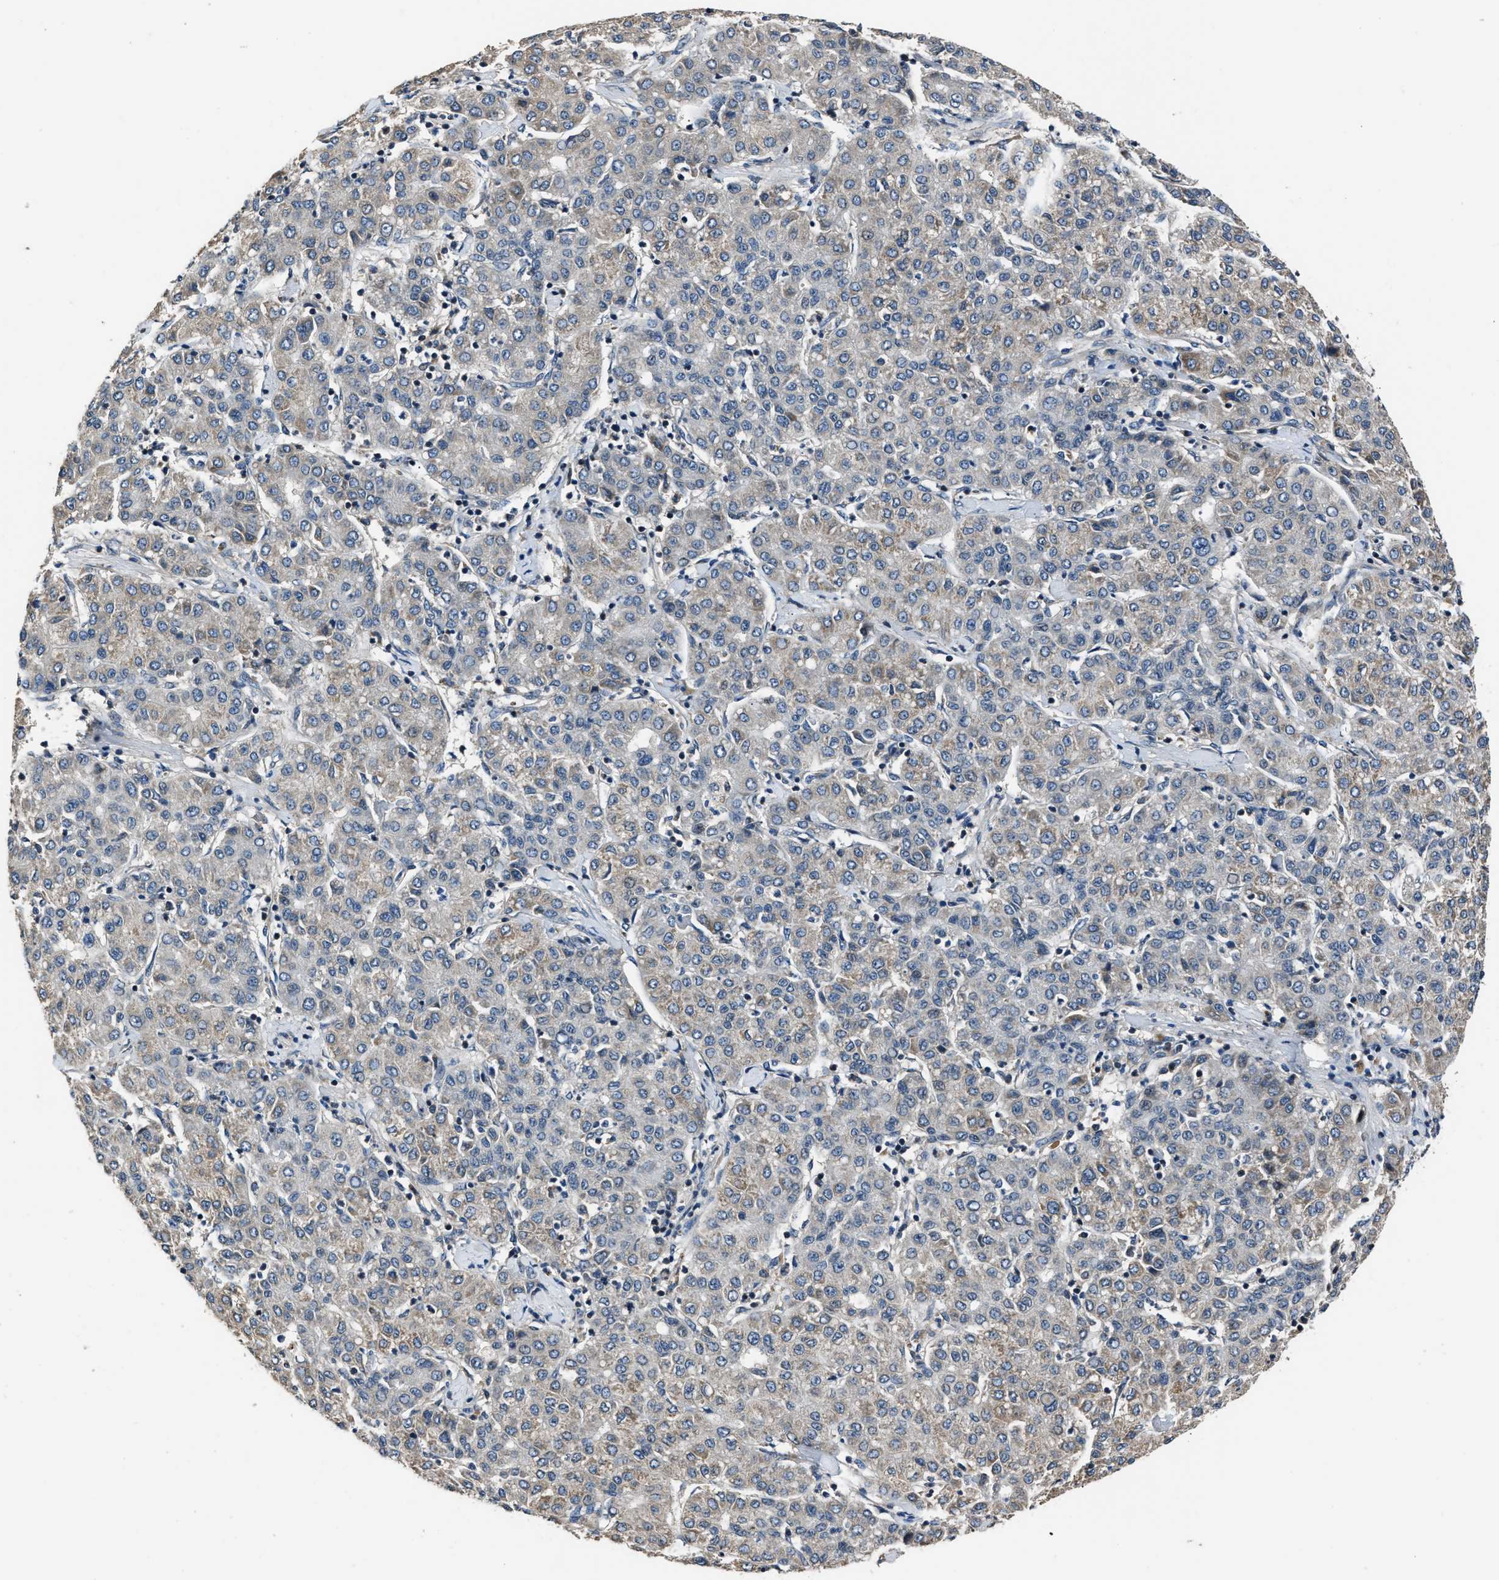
{"staining": {"intensity": "weak", "quantity": "25%-75%", "location": "cytoplasmic/membranous"}, "tissue": "liver cancer", "cell_type": "Tumor cells", "image_type": "cancer", "snomed": [{"axis": "morphology", "description": "Carcinoma, Hepatocellular, NOS"}, {"axis": "topography", "description": "Liver"}], "caption": "IHC histopathology image of neoplastic tissue: human liver cancer (hepatocellular carcinoma) stained using immunohistochemistry (IHC) displays low levels of weak protein expression localized specifically in the cytoplasmic/membranous of tumor cells, appearing as a cytoplasmic/membranous brown color.", "gene": "TNRC18", "patient": {"sex": "male", "age": 65}}